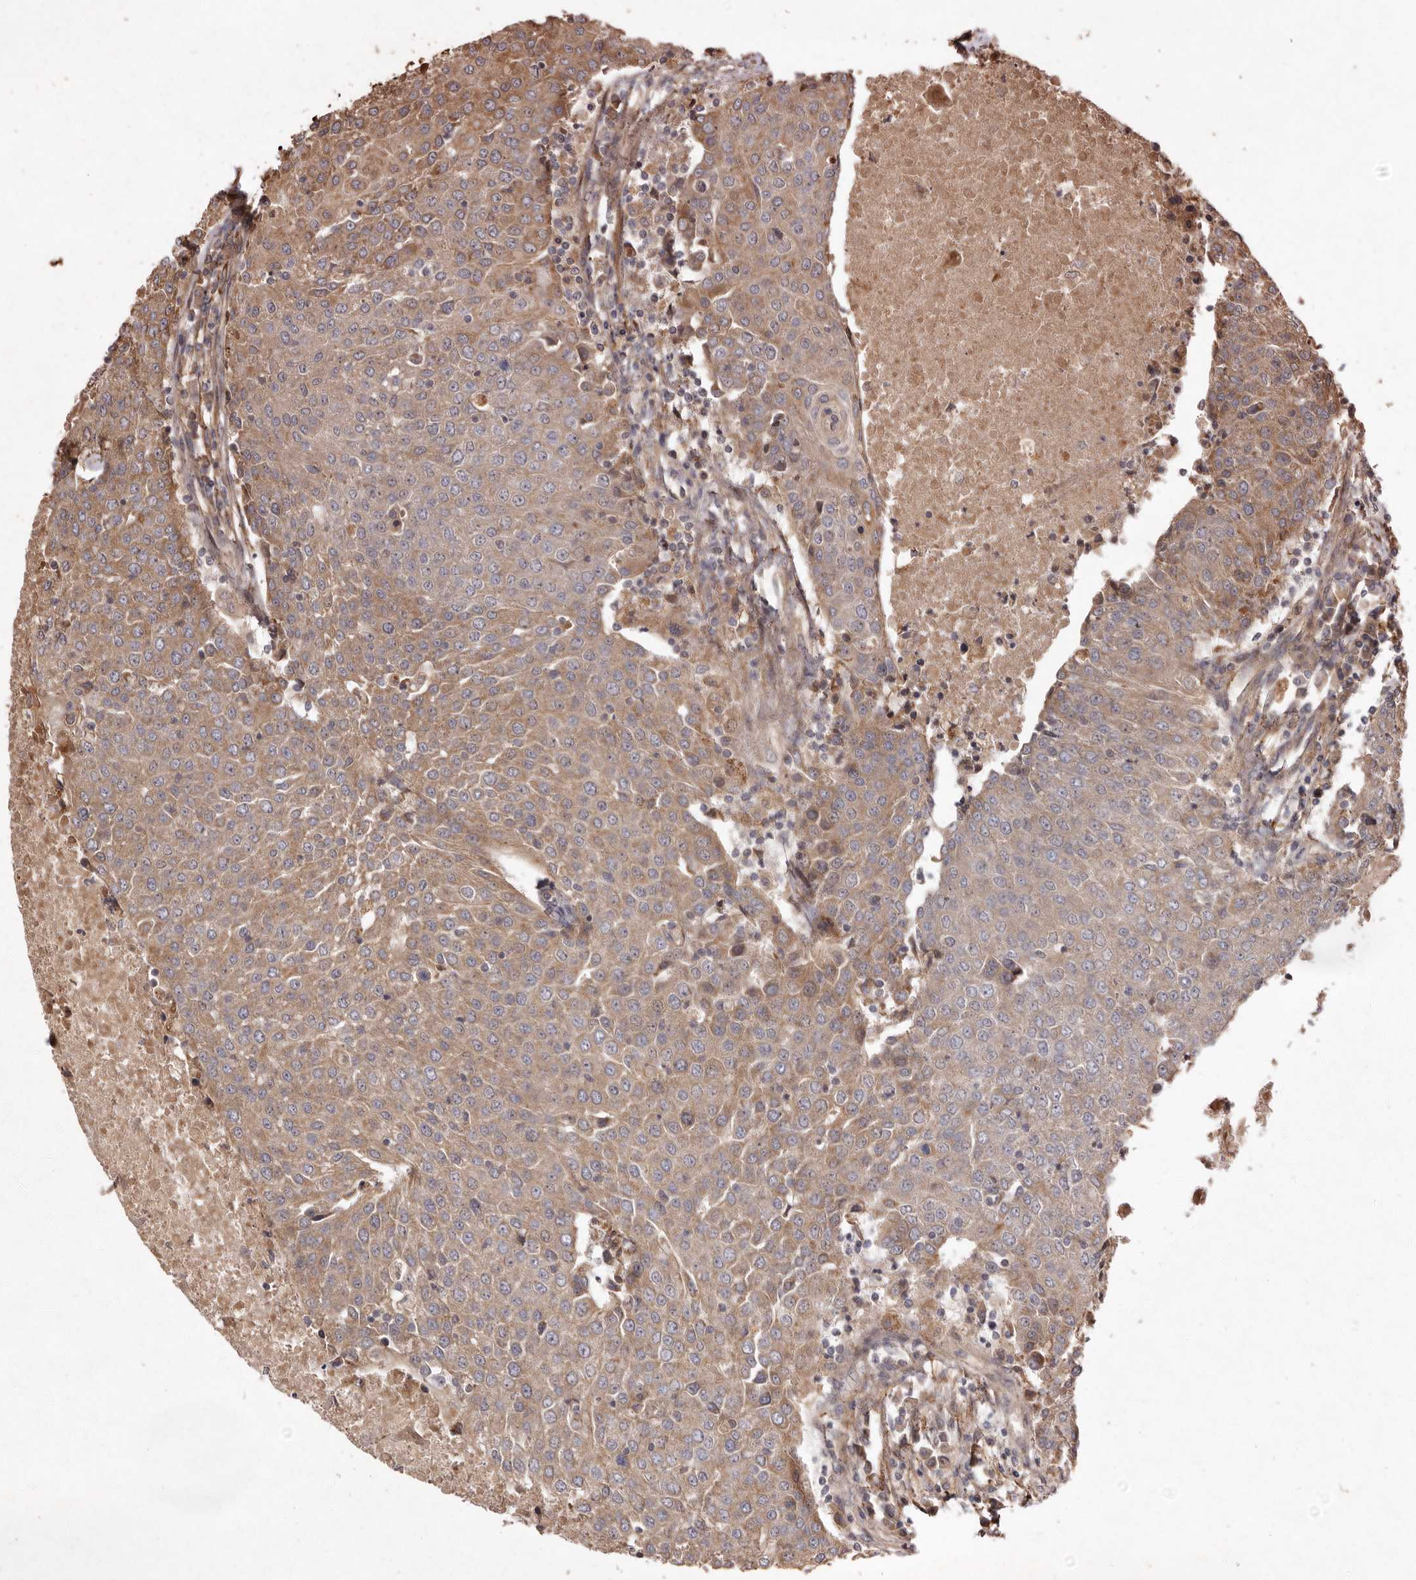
{"staining": {"intensity": "moderate", "quantity": "25%-75%", "location": "cytoplasmic/membranous"}, "tissue": "urothelial cancer", "cell_type": "Tumor cells", "image_type": "cancer", "snomed": [{"axis": "morphology", "description": "Urothelial carcinoma, High grade"}, {"axis": "topography", "description": "Urinary bladder"}], "caption": "Moderate cytoplasmic/membranous staining for a protein is identified in about 25%-75% of tumor cells of urothelial carcinoma (high-grade) using immunohistochemistry (IHC).", "gene": "SEMA3A", "patient": {"sex": "female", "age": 85}}